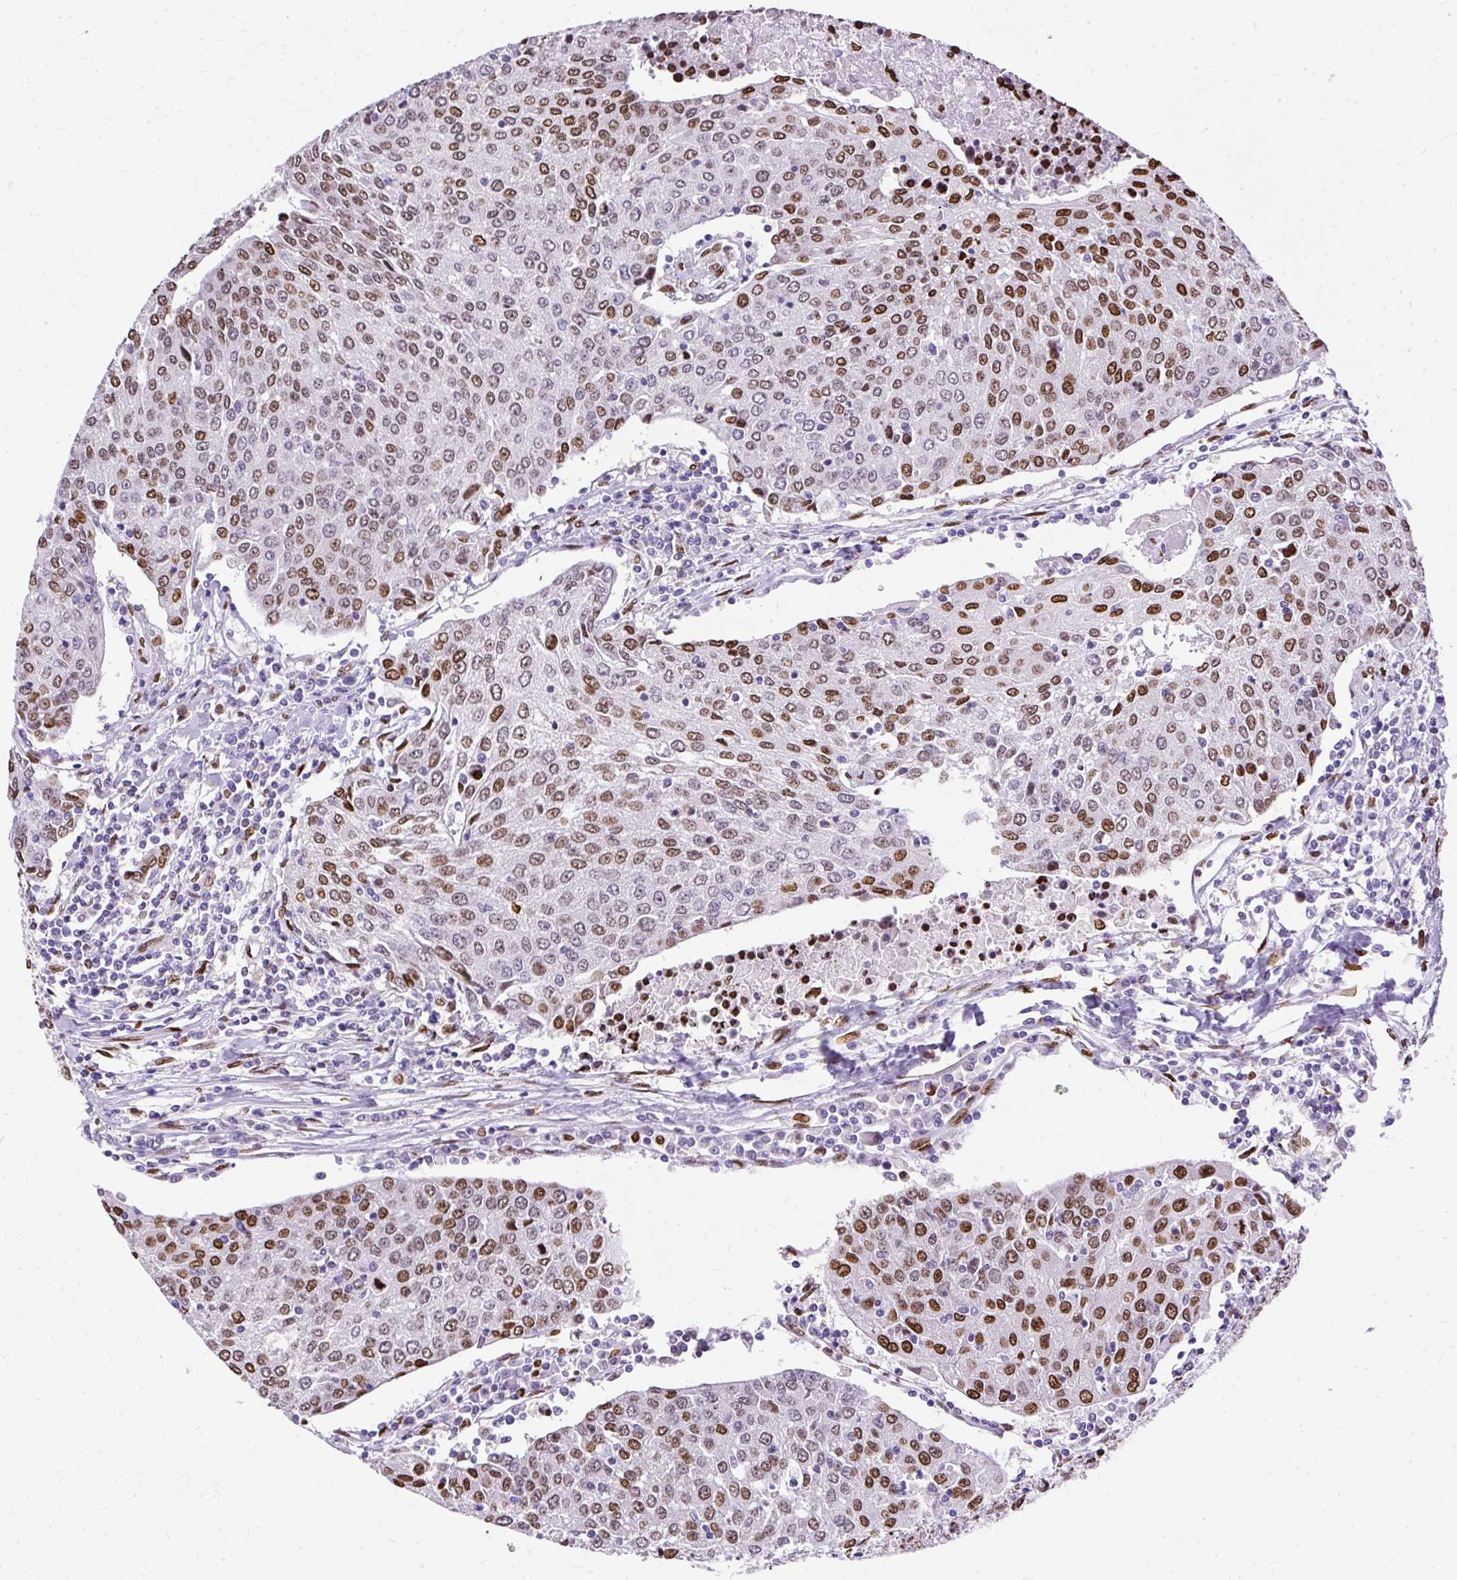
{"staining": {"intensity": "strong", "quantity": ">75%", "location": "nuclear"}, "tissue": "urothelial cancer", "cell_type": "Tumor cells", "image_type": "cancer", "snomed": [{"axis": "morphology", "description": "Urothelial carcinoma, High grade"}, {"axis": "topography", "description": "Urinary bladder"}], "caption": "An immunohistochemistry (IHC) histopathology image of neoplastic tissue is shown. Protein staining in brown labels strong nuclear positivity in urothelial cancer within tumor cells.", "gene": "TMEM184C", "patient": {"sex": "female", "age": 85}}